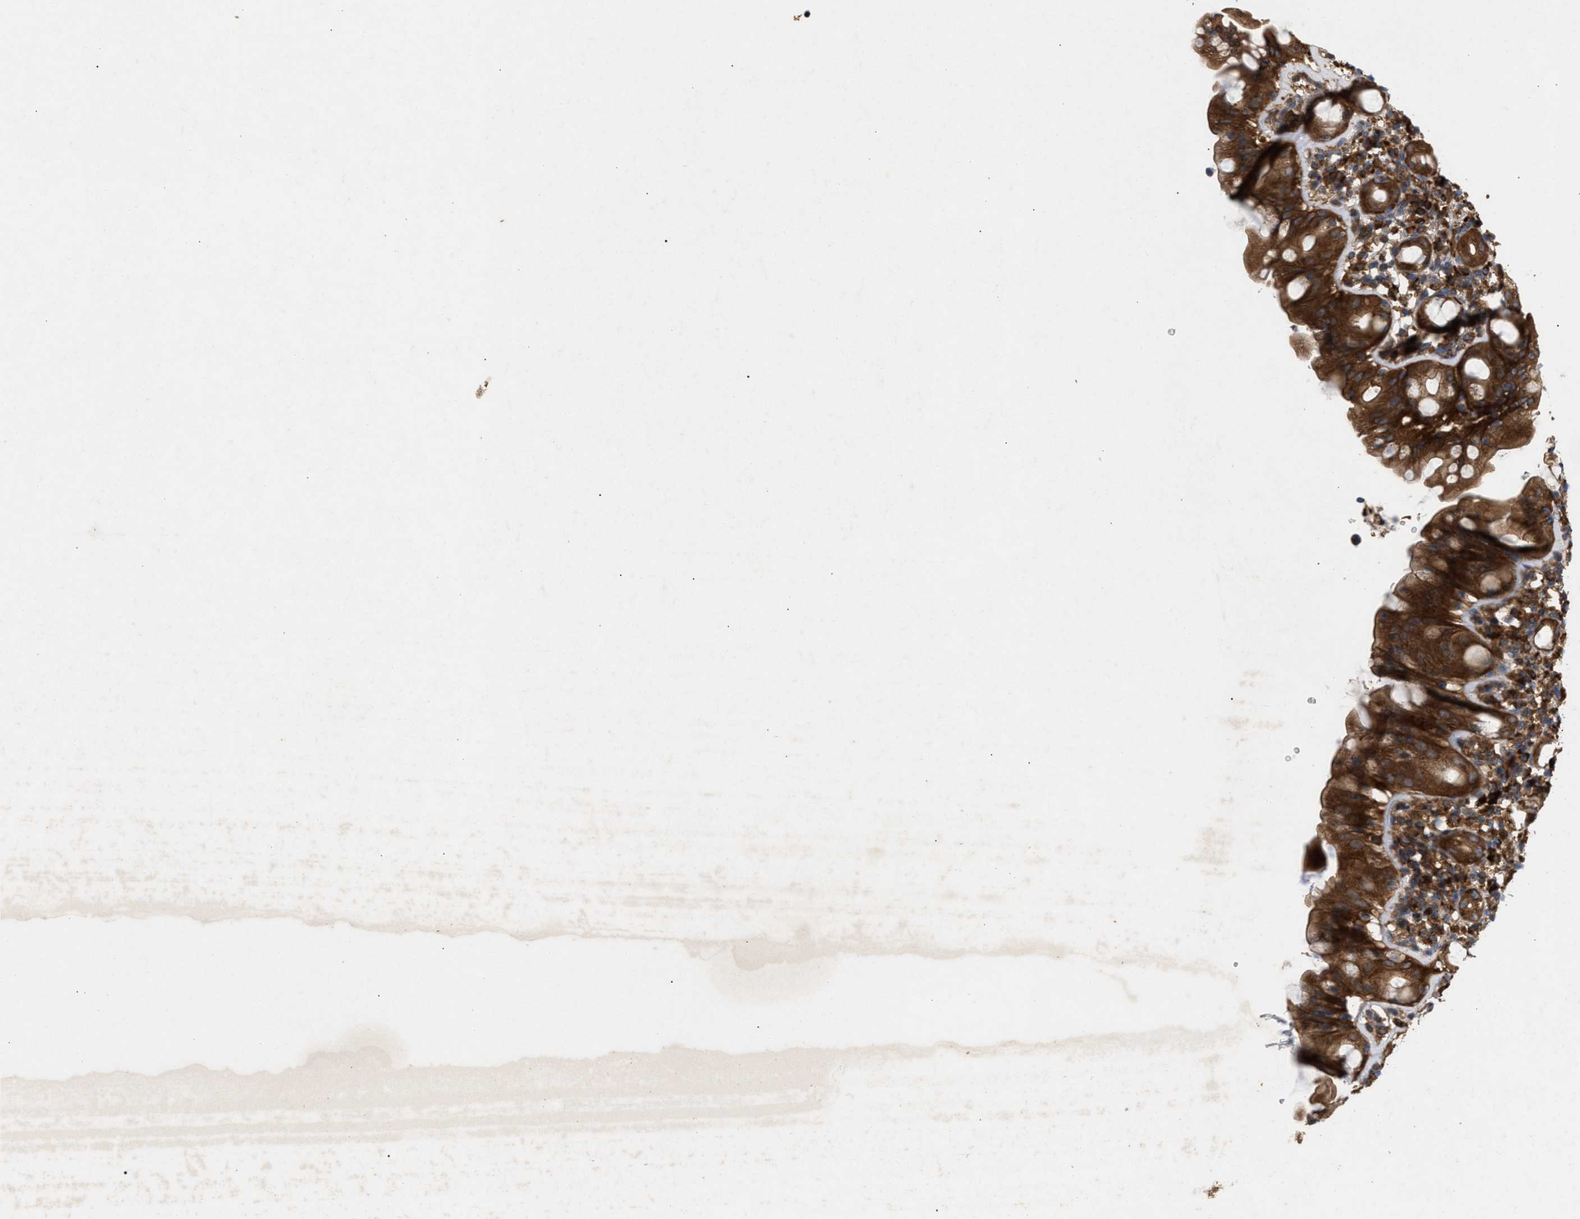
{"staining": {"intensity": "strong", "quantity": ">75%", "location": "cytoplasmic/membranous"}, "tissue": "rectum", "cell_type": "Glandular cells", "image_type": "normal", "snomed": [{"axis": "morphology", "description": "Normal tissue, NOS"}, {"axis": "topography", "description": "Rectum"}], "caption": "A brown stain highlights strong cytoplasmic/membranous staining of a protein in glandular cells of unremarkable human rectum. (IHC, brightfield microscopy, high magnification).", "gene": "GCC1", "patient": {"sex": "male", "age": 44}}